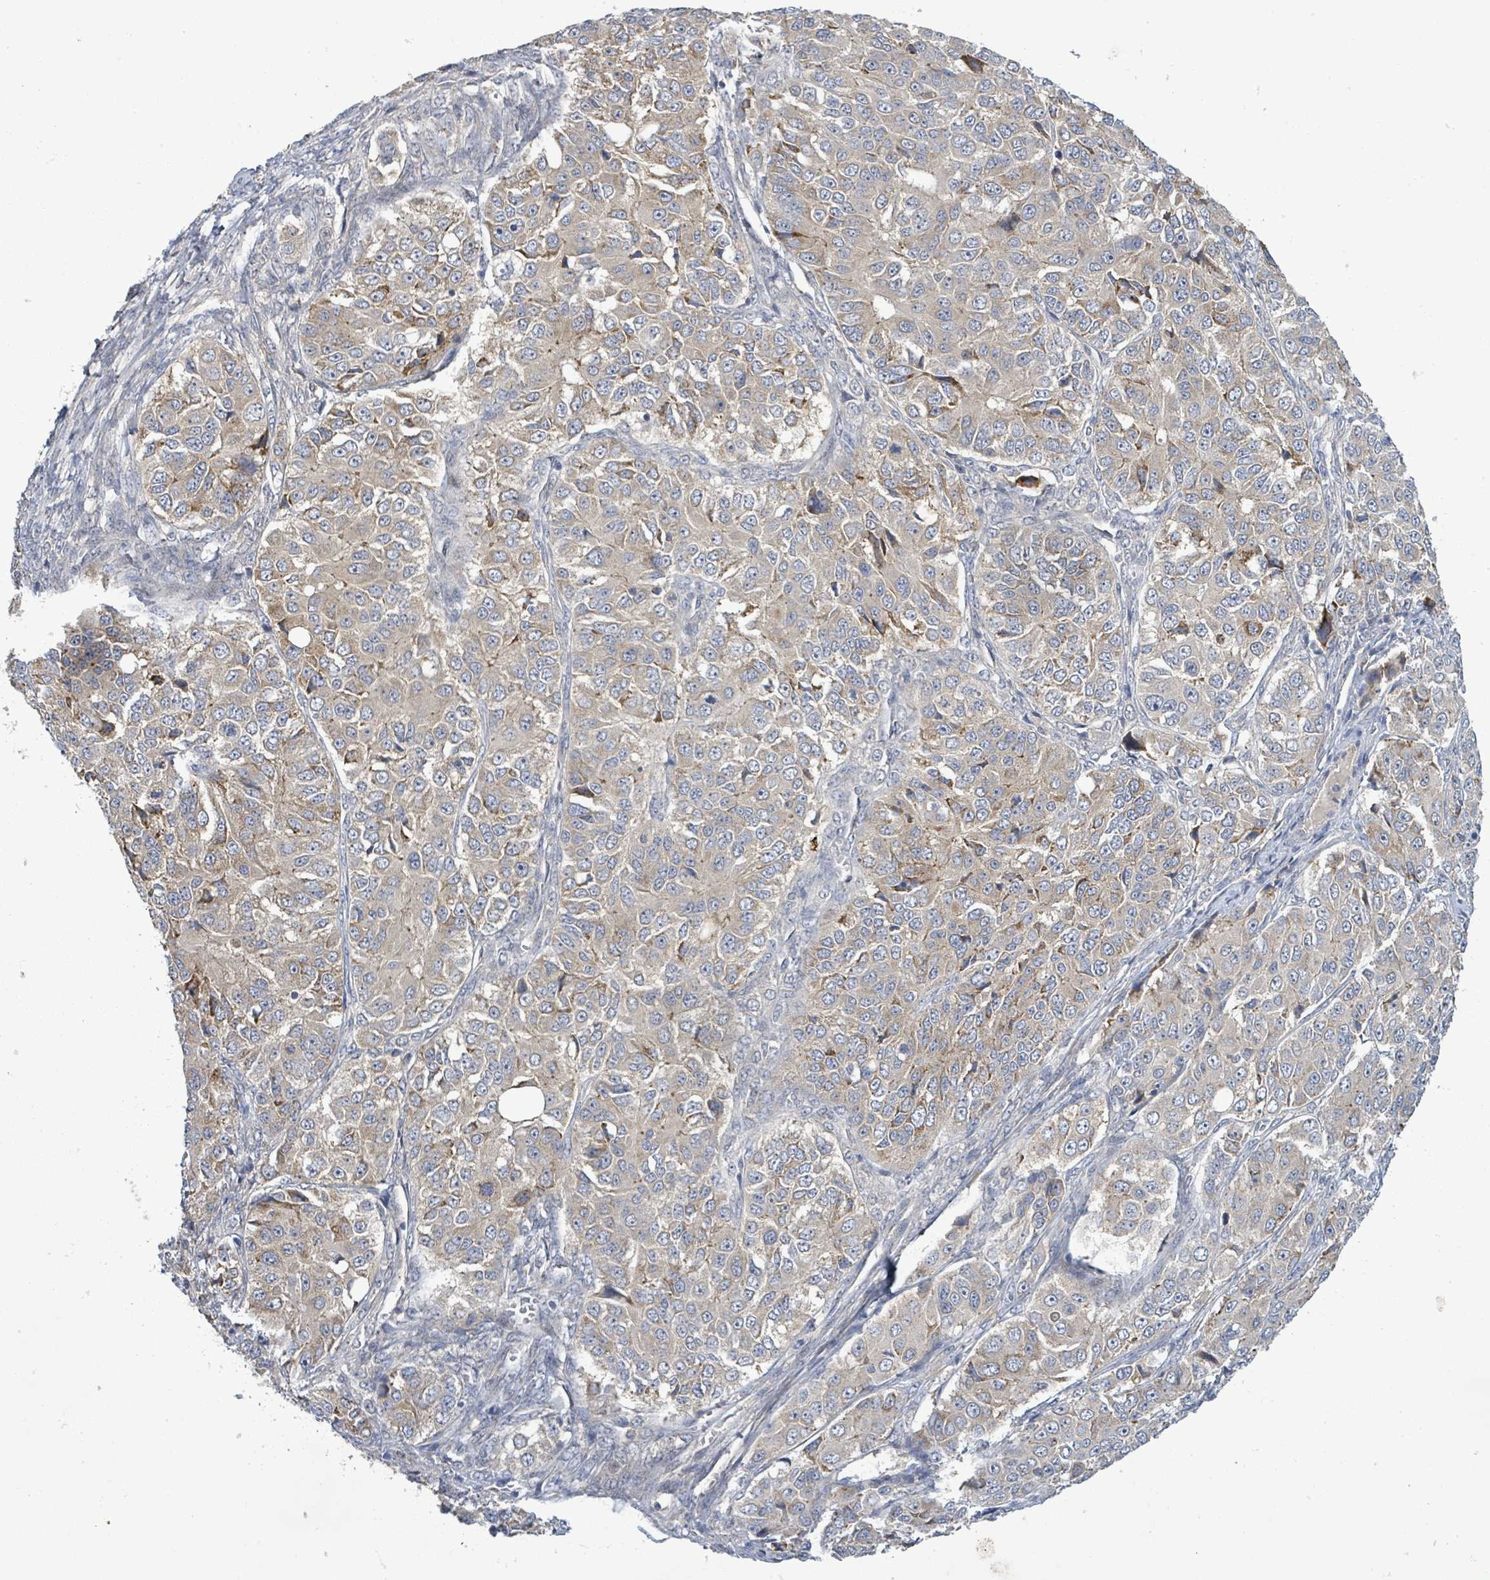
{"staining": {"intensity": "moderate", "quantity": "<25%", "location": "cytoplasmic/membranous"}, "tissue": "ovarian cancer", "cell_type": "Tumor cells", "image_type": "cancer", "snomed": [{"axis": "morphology", "description": "Carcinoma, endometroid"}, {"axis": "topography", "description": "Ovary"}], "caption": "This is a photomicrograph of IHC staining of ovarian cancer (endometroid carcinoma), which shows moderate positivity in the cytoplasmic/membranous of tumor cells.", "gene": "SLIT3", "patient": {"sex": "female", "age": 51}}